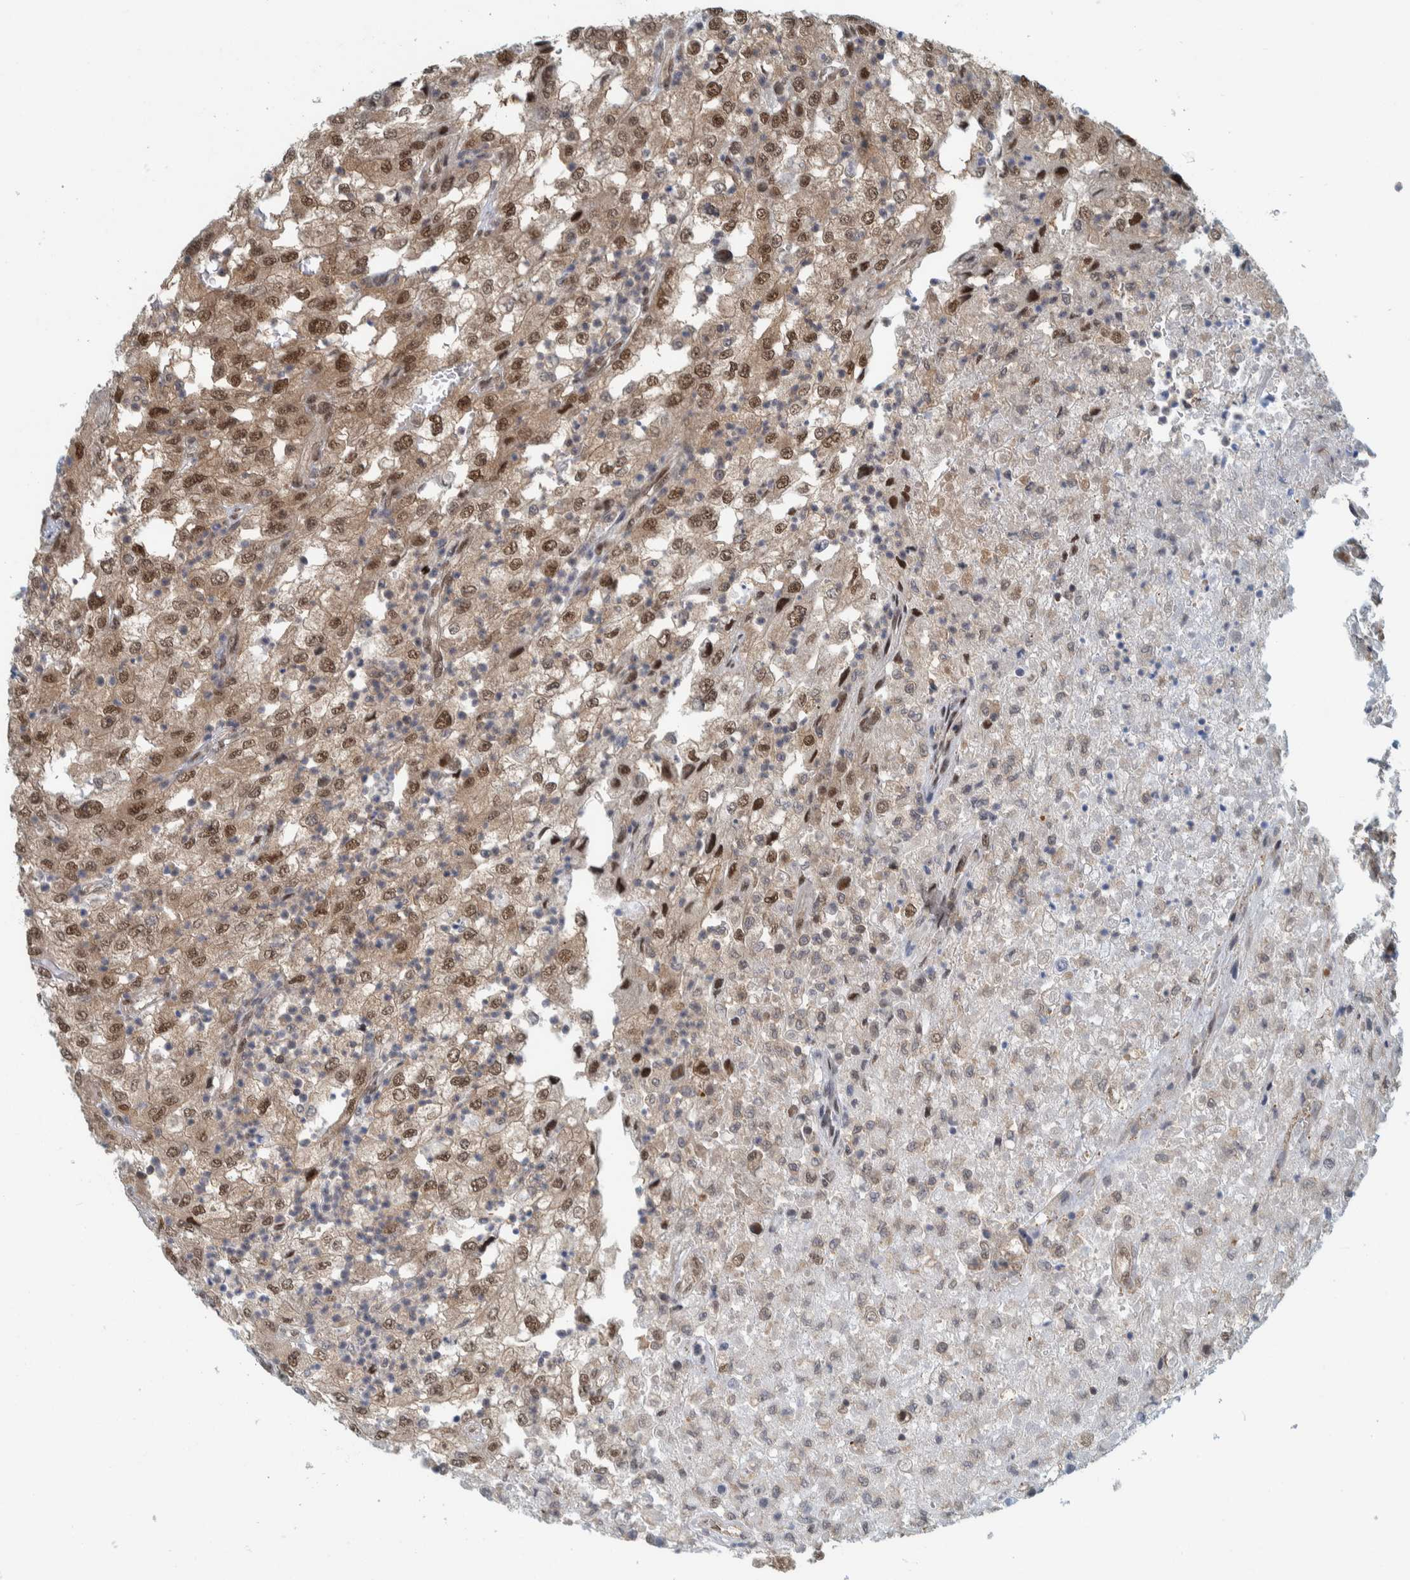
{"staining": {"intensity": "moderate", "quantity": "25%-75%", "location": "nuclear"}, "tissue": "renal cancer", "cell_type": "Tumor cells", "image_type": "cancer", "snomed": [{"axis": "morphology", "description": "Adenocarcinoma, NOS"}, {"axis": "topography", "description": "Kidney"}], "caption": "Immunohistochemistry (IHC) image of human renal adenocarcinoma stained for a protein (brown), which displays medium levels of moderate nuclear staining in approximately 25%-75% of tumor cells.", "gene": "COPS3", "patient": {"sex": "female", "age": 54}}